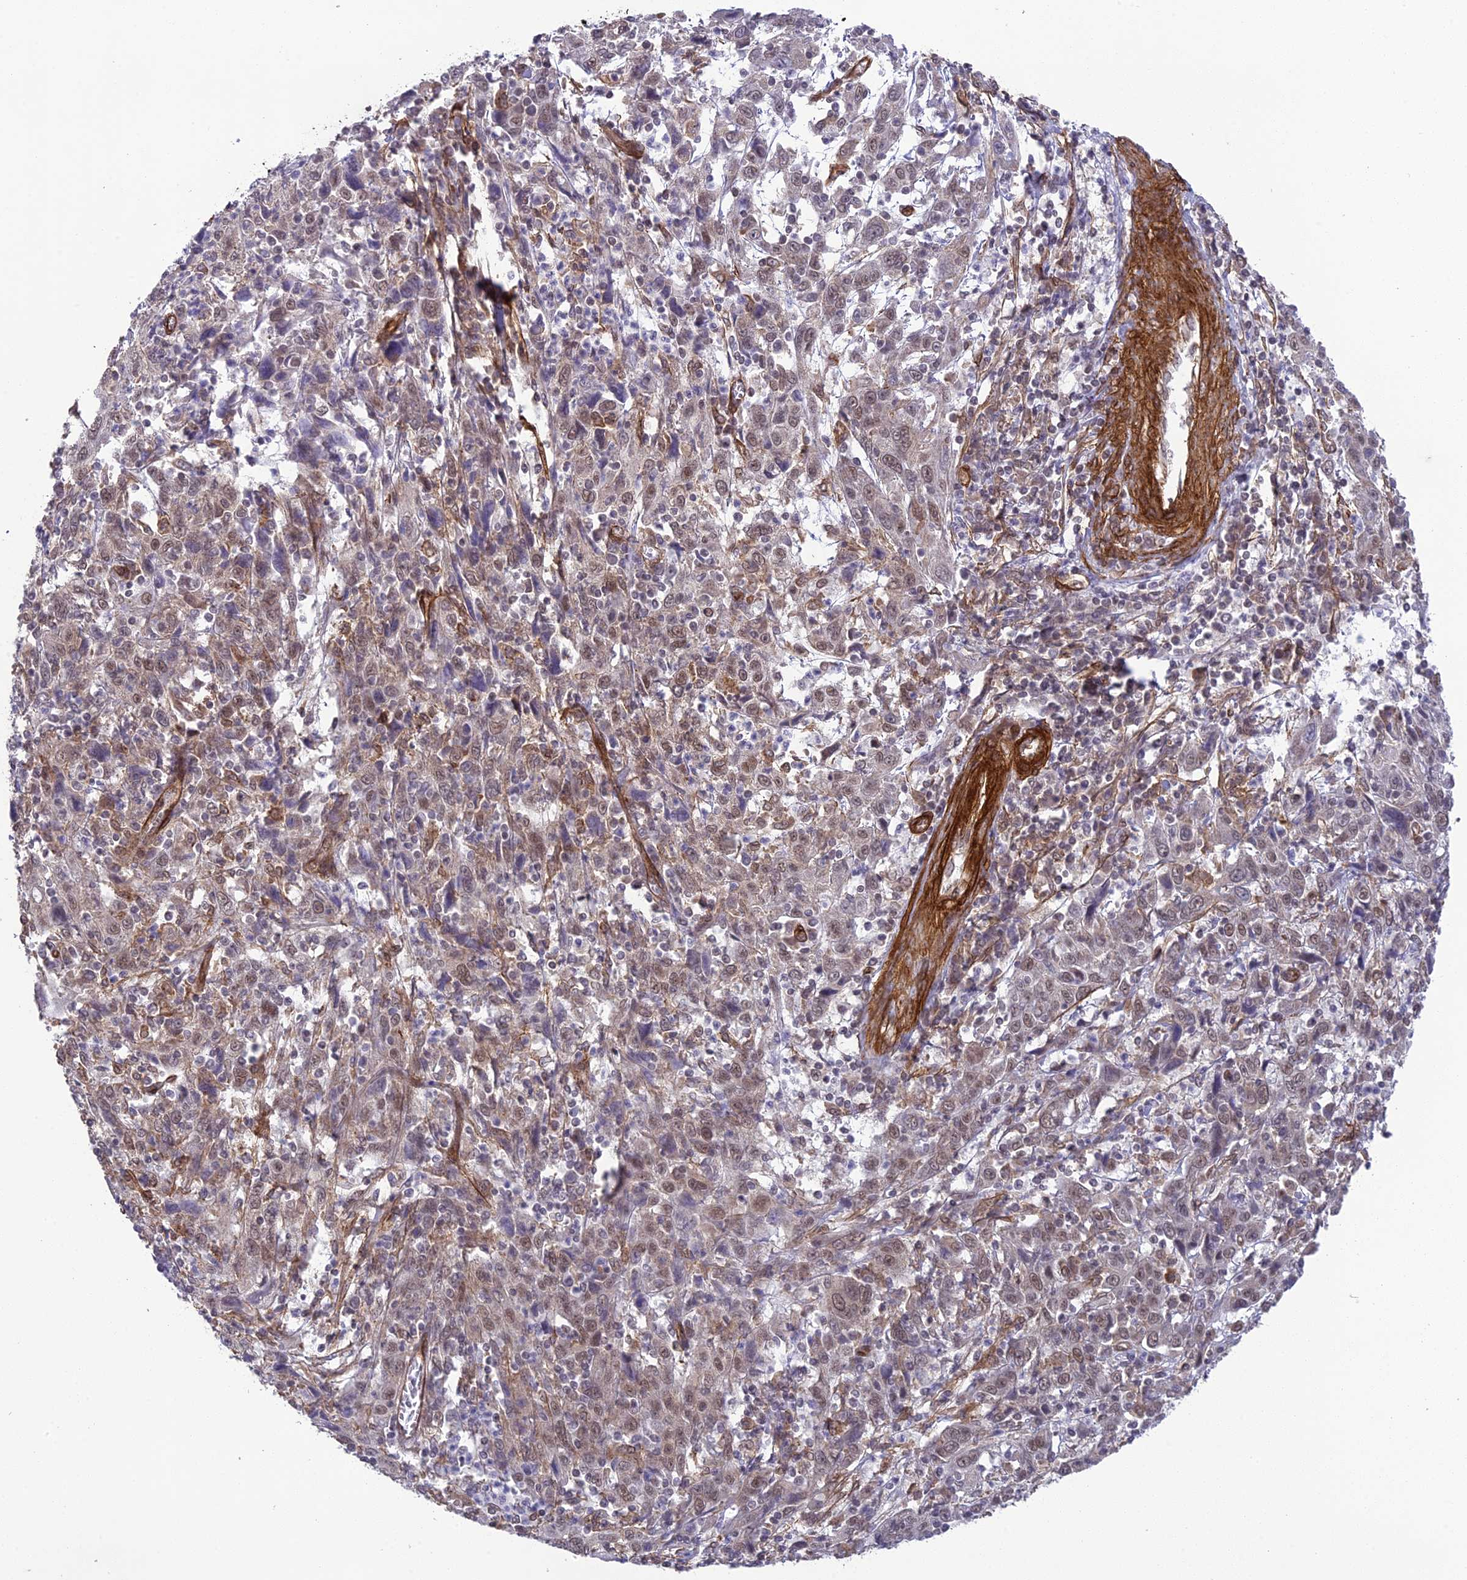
{"staining": {"intensity": "weak", "quantity": "25%-75%", "location": "nuclear"}, "tissue": "cervical cancer", "cell_type": "Tumor cells", "image_type": "cancer", "snomed": [{"axis": "morphology", "description": "Squamous cell carcinoma, NOS"}, {"axis": "topography", "description": "Cervix"}], "caption": "Weak nuclear positivity for a protein is identified in about 25%-75% of tumor cells of cervical squamous cell carcinoma using immunohistochemistry.", "gene": "TNS1", "patient": {"sex": "female", "age": 46}}